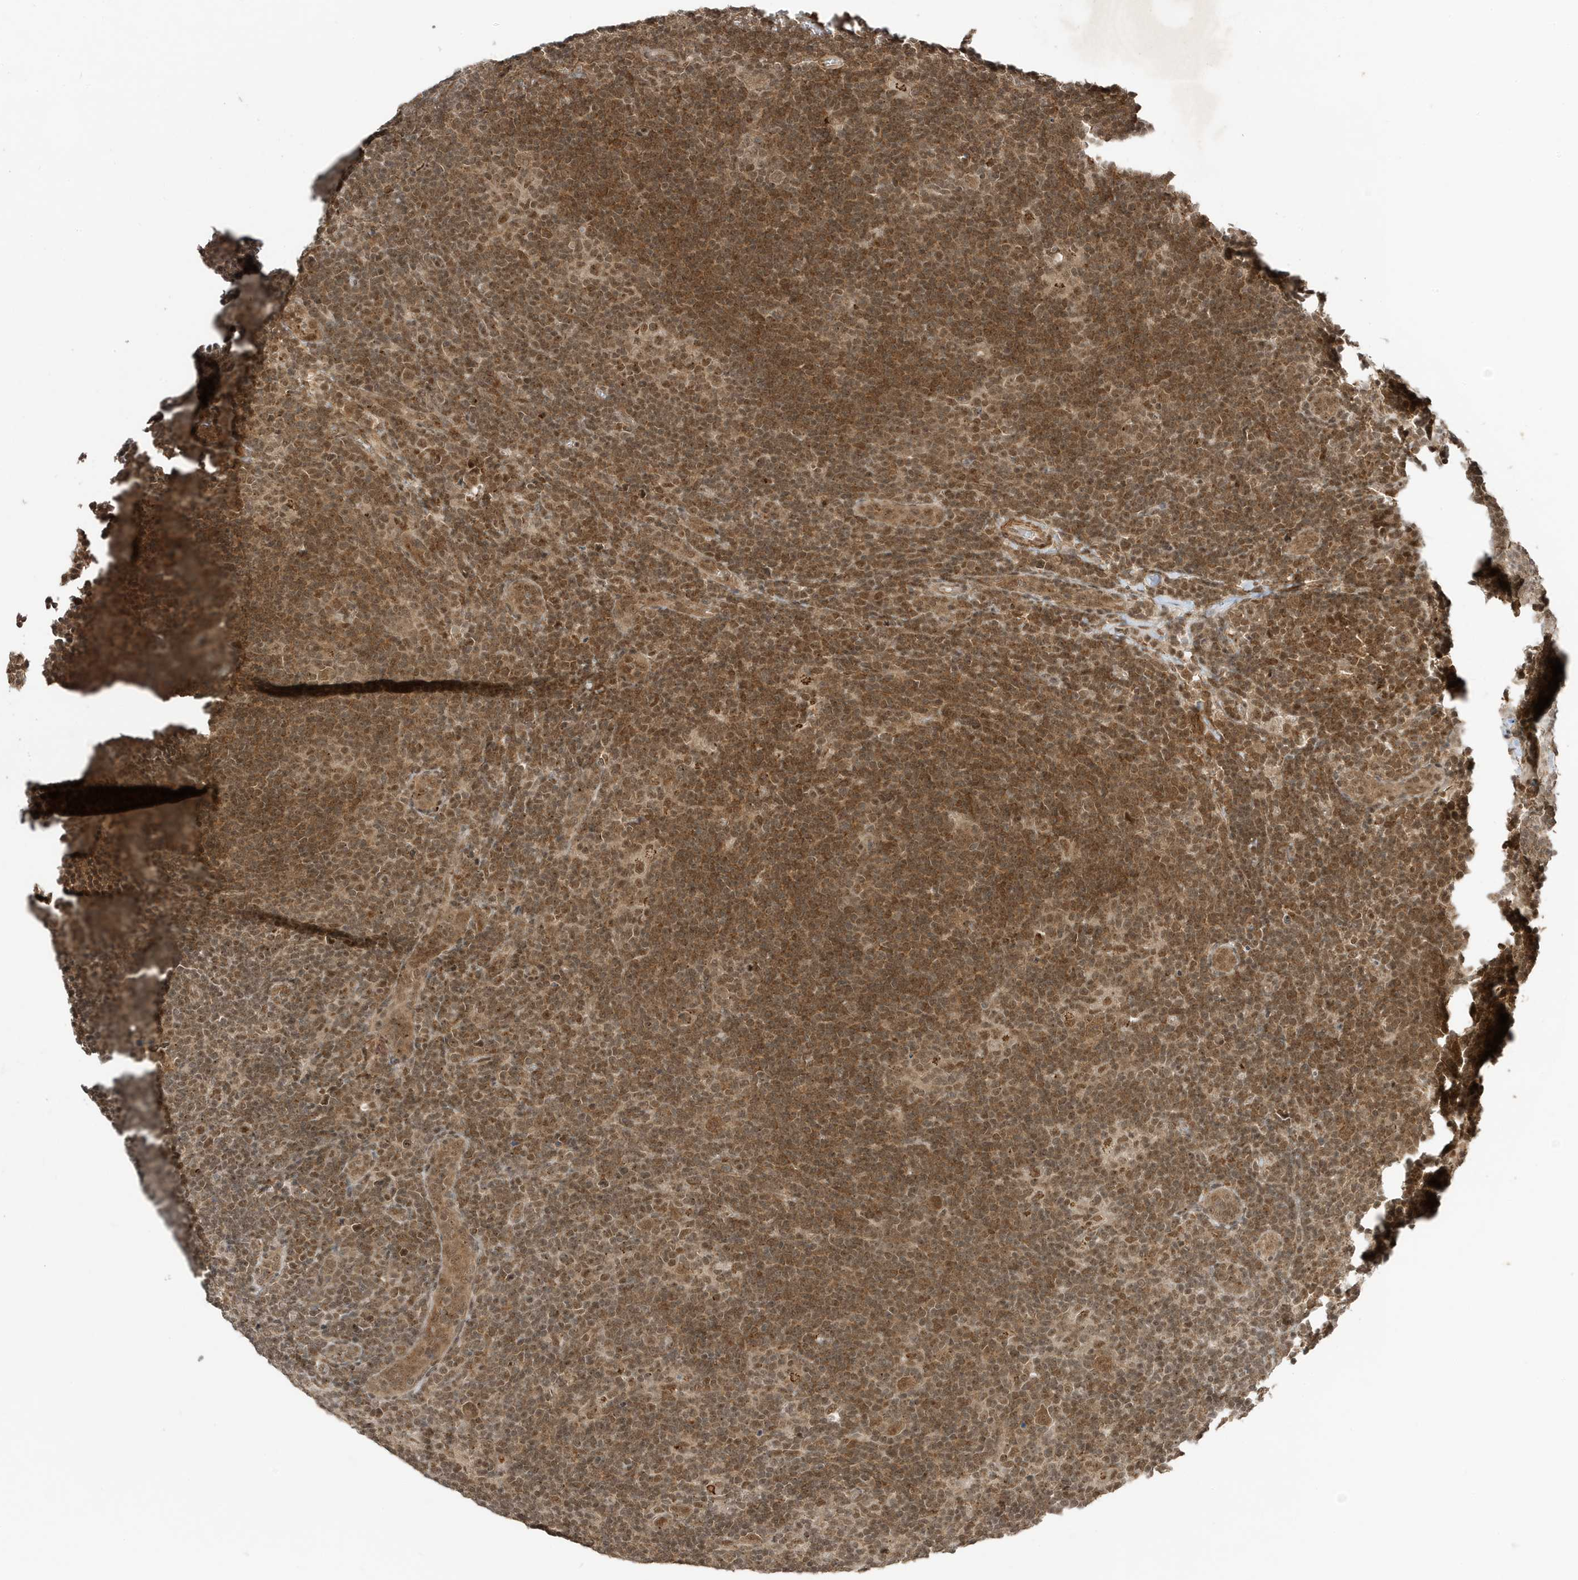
{"staining": {"intensity": "moderate", "quantity": ">75%", "location": "nuclear"}, "tissue": "lymphoma", "cell_type": "Tumor cells", "image_type": "cancer", "snomed": [{"axis": "morphology", "description": "Hodgkin's disease, NOS"}, {"axis": "topography", "description": "Lymph node"}], "caption": "Human Hodgkin's disease stained with a protein marker exhibits moderate staining in tumor cells.", "gene": "MAST3", "patient": {"sex": "female", "age": 57}}